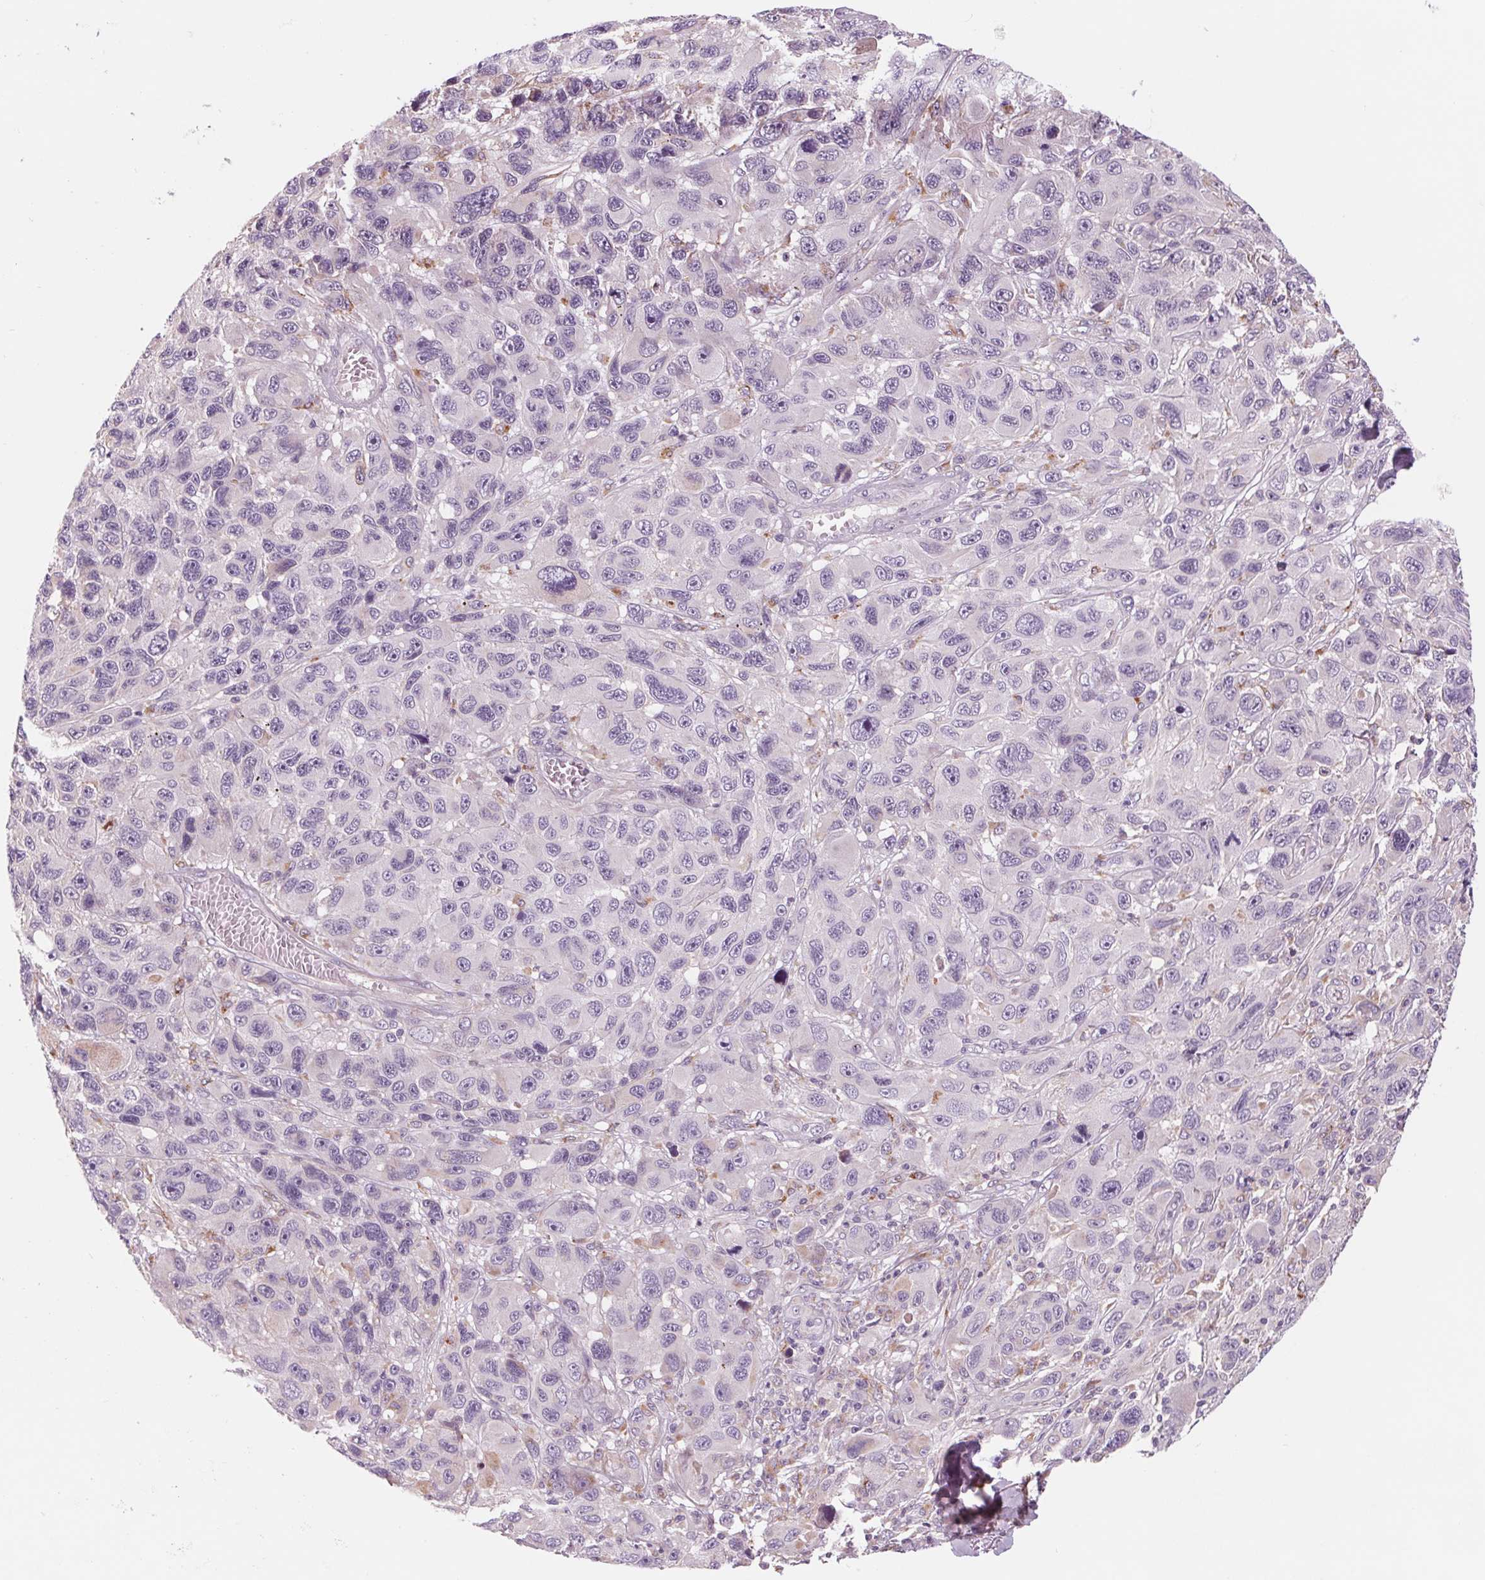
{"staining": {"intensity": "negative", "quantity": "none", "location": "none"}, "tissue": "melanoma", "cell_type": "Tumor cells", "image_type": "cancer", "snomed": [{"axis": "morphology", "description": "Malignant melanoma, NOS"}, {"axis": "topography", "description": "Skin"}], "caption": "Photomicrograph shows no significant protein staining in tumor cells of melanoma.", "gene": "SAMD5", "patient": {"sex": "male", "age": 53}}